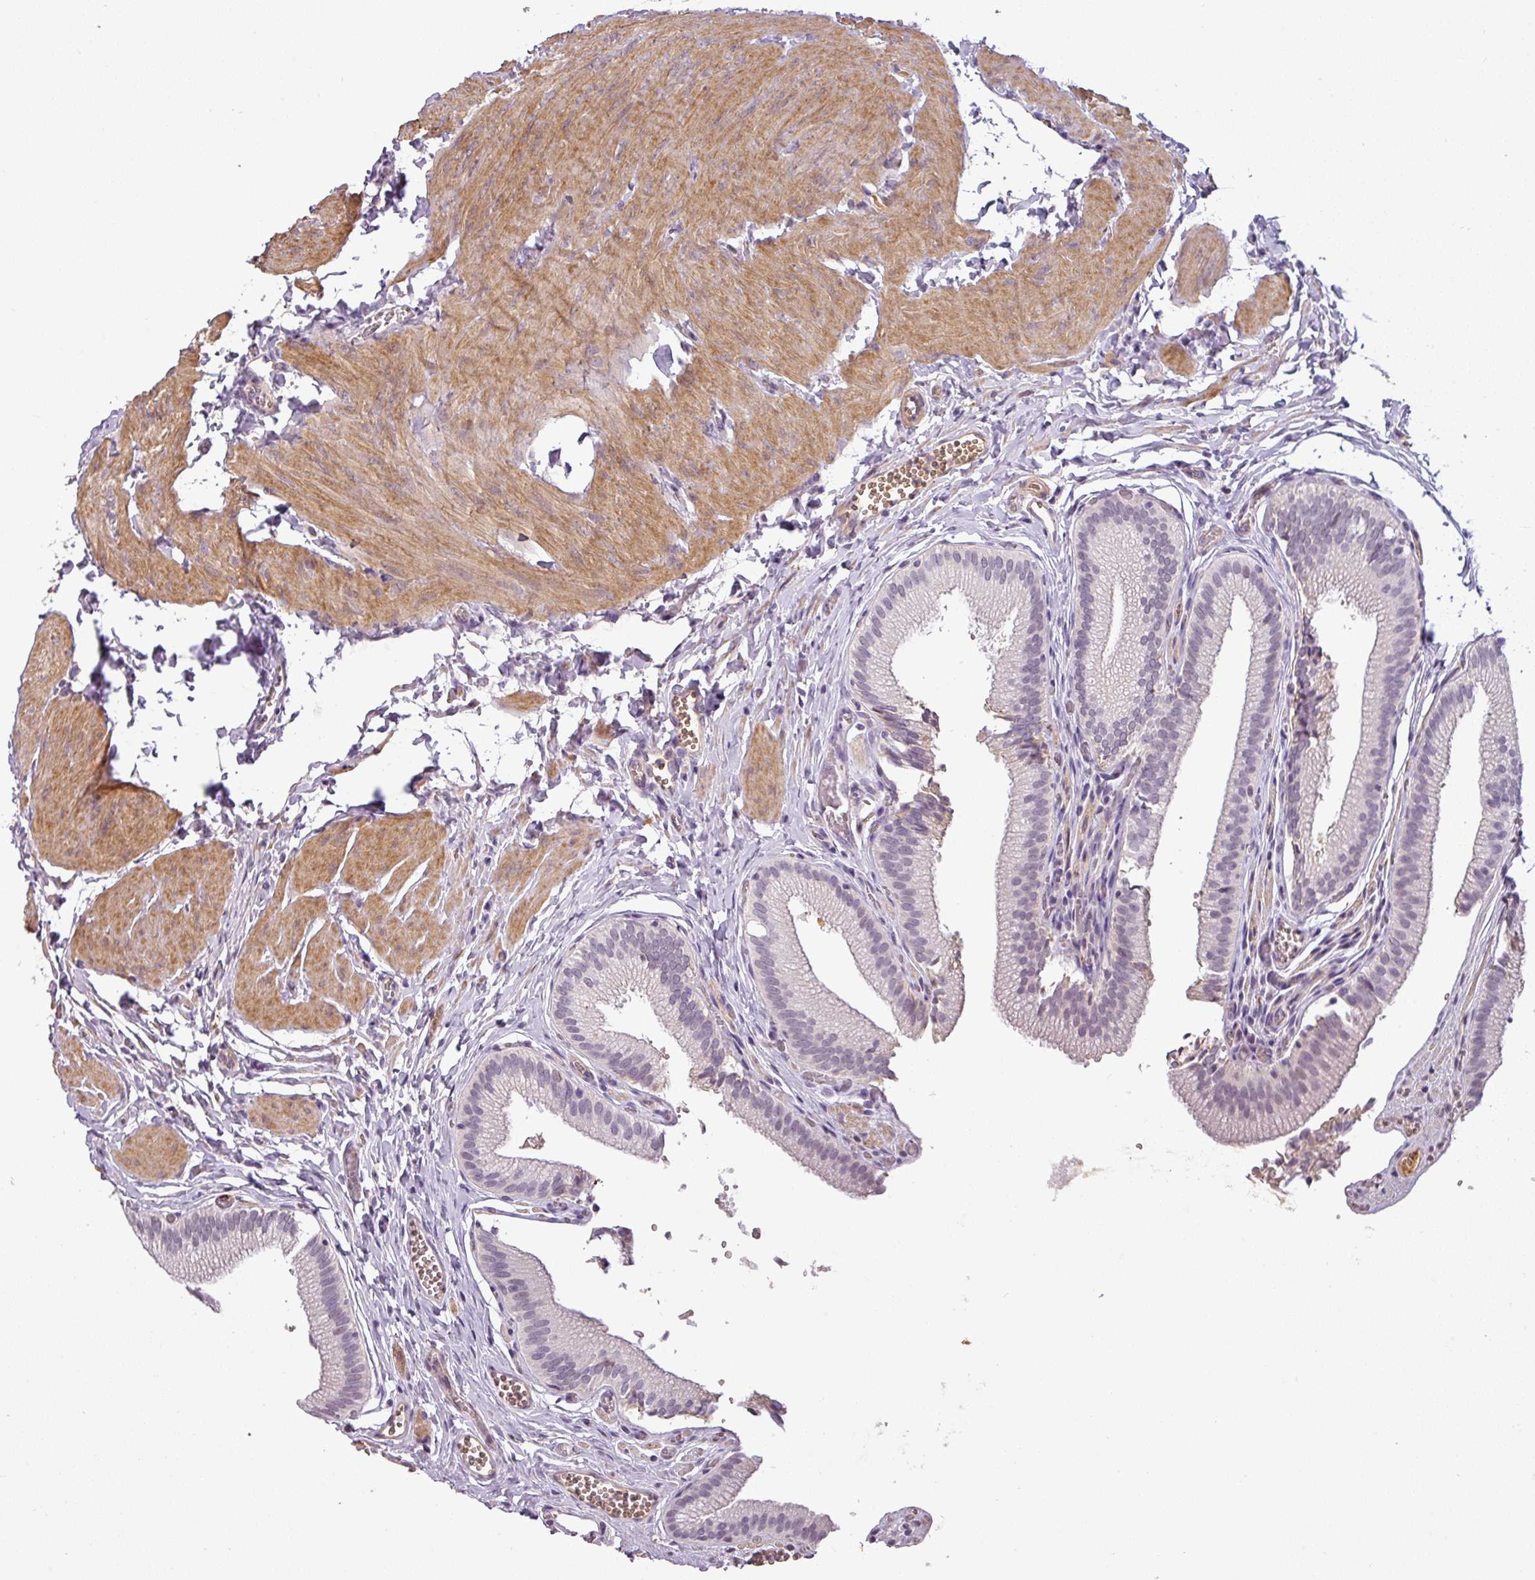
{"staining": {"intensity": "negative", "quantity": "none", "location": "none"}, "tissue": "gallbladder", "cell_type": "Glandular cells", "image_type": "normal", "snomed": [{"axis": "morphology", "description": "Normal tissue, NOS"}, {"axis": "topography", "description": "Gallbladder"}, {"axis": "topography", "description": "Peripheral nerve tissue"}], "caption": "Human gallbladder stained for a protein using immunohistochemistry (IHC) exhibits no expression in glandular cells.", "gene": "APOC1", "patient": {"sex": "male", "age": 17}}